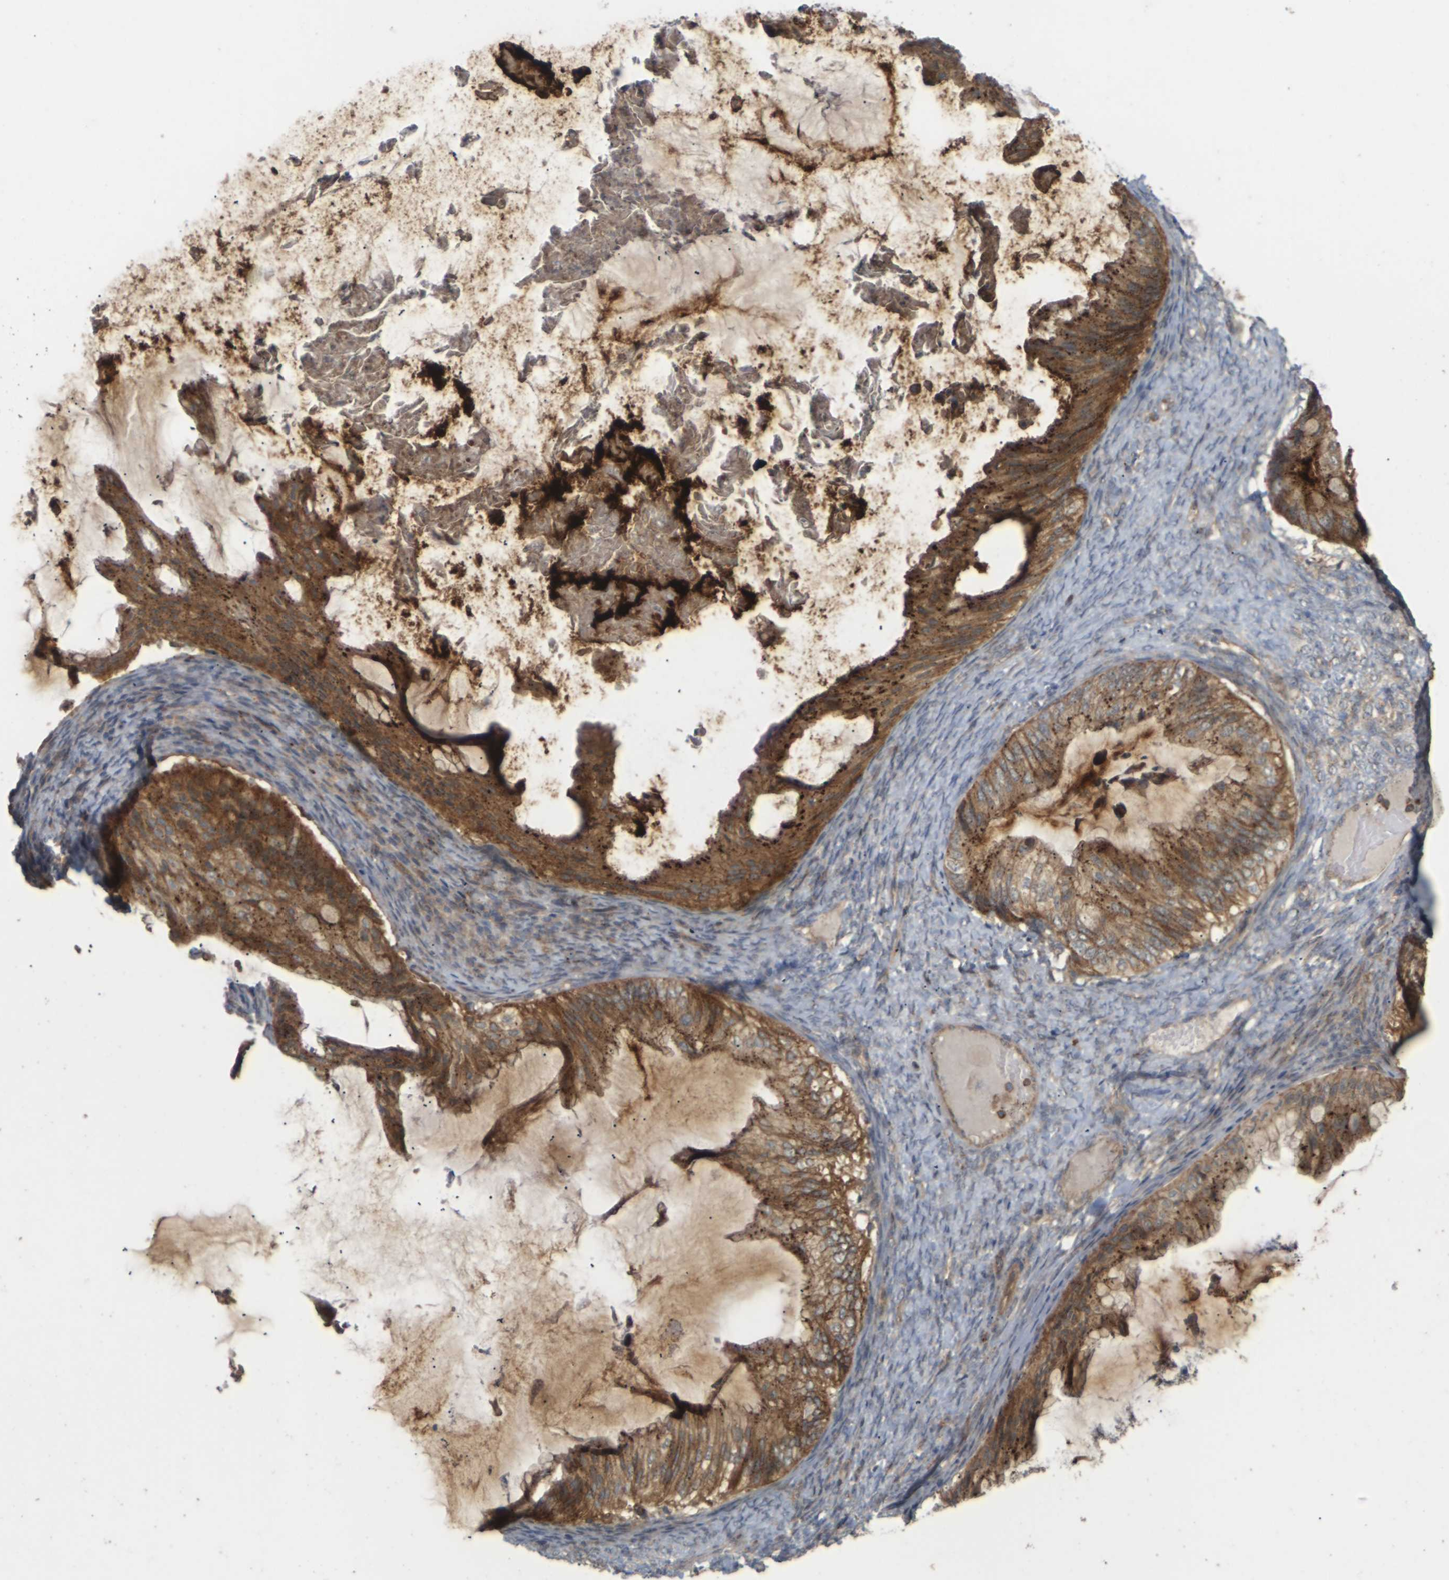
{"staining": {"intensity": "strong", "quantity": ">75%", "location": "cytoplasmic/membranous"}, "tissue": "ovarian cancer", "cell_type": "Tumor cells", "image_type": "cancer", "snomed": [{"axis": "morphology", "description": "Cystadenocarcinoma, mucinous, NOS"}, {"axis": "topography", "description": "Ovary"}], "caption": "The micrograph reveals a brown stain indicating the presence of a protein in the cytoplasmic/membranous of tumor cells in ovarian cancer.", "gene": "KSR1", "patient": {"sex": "female", "age": 61}}